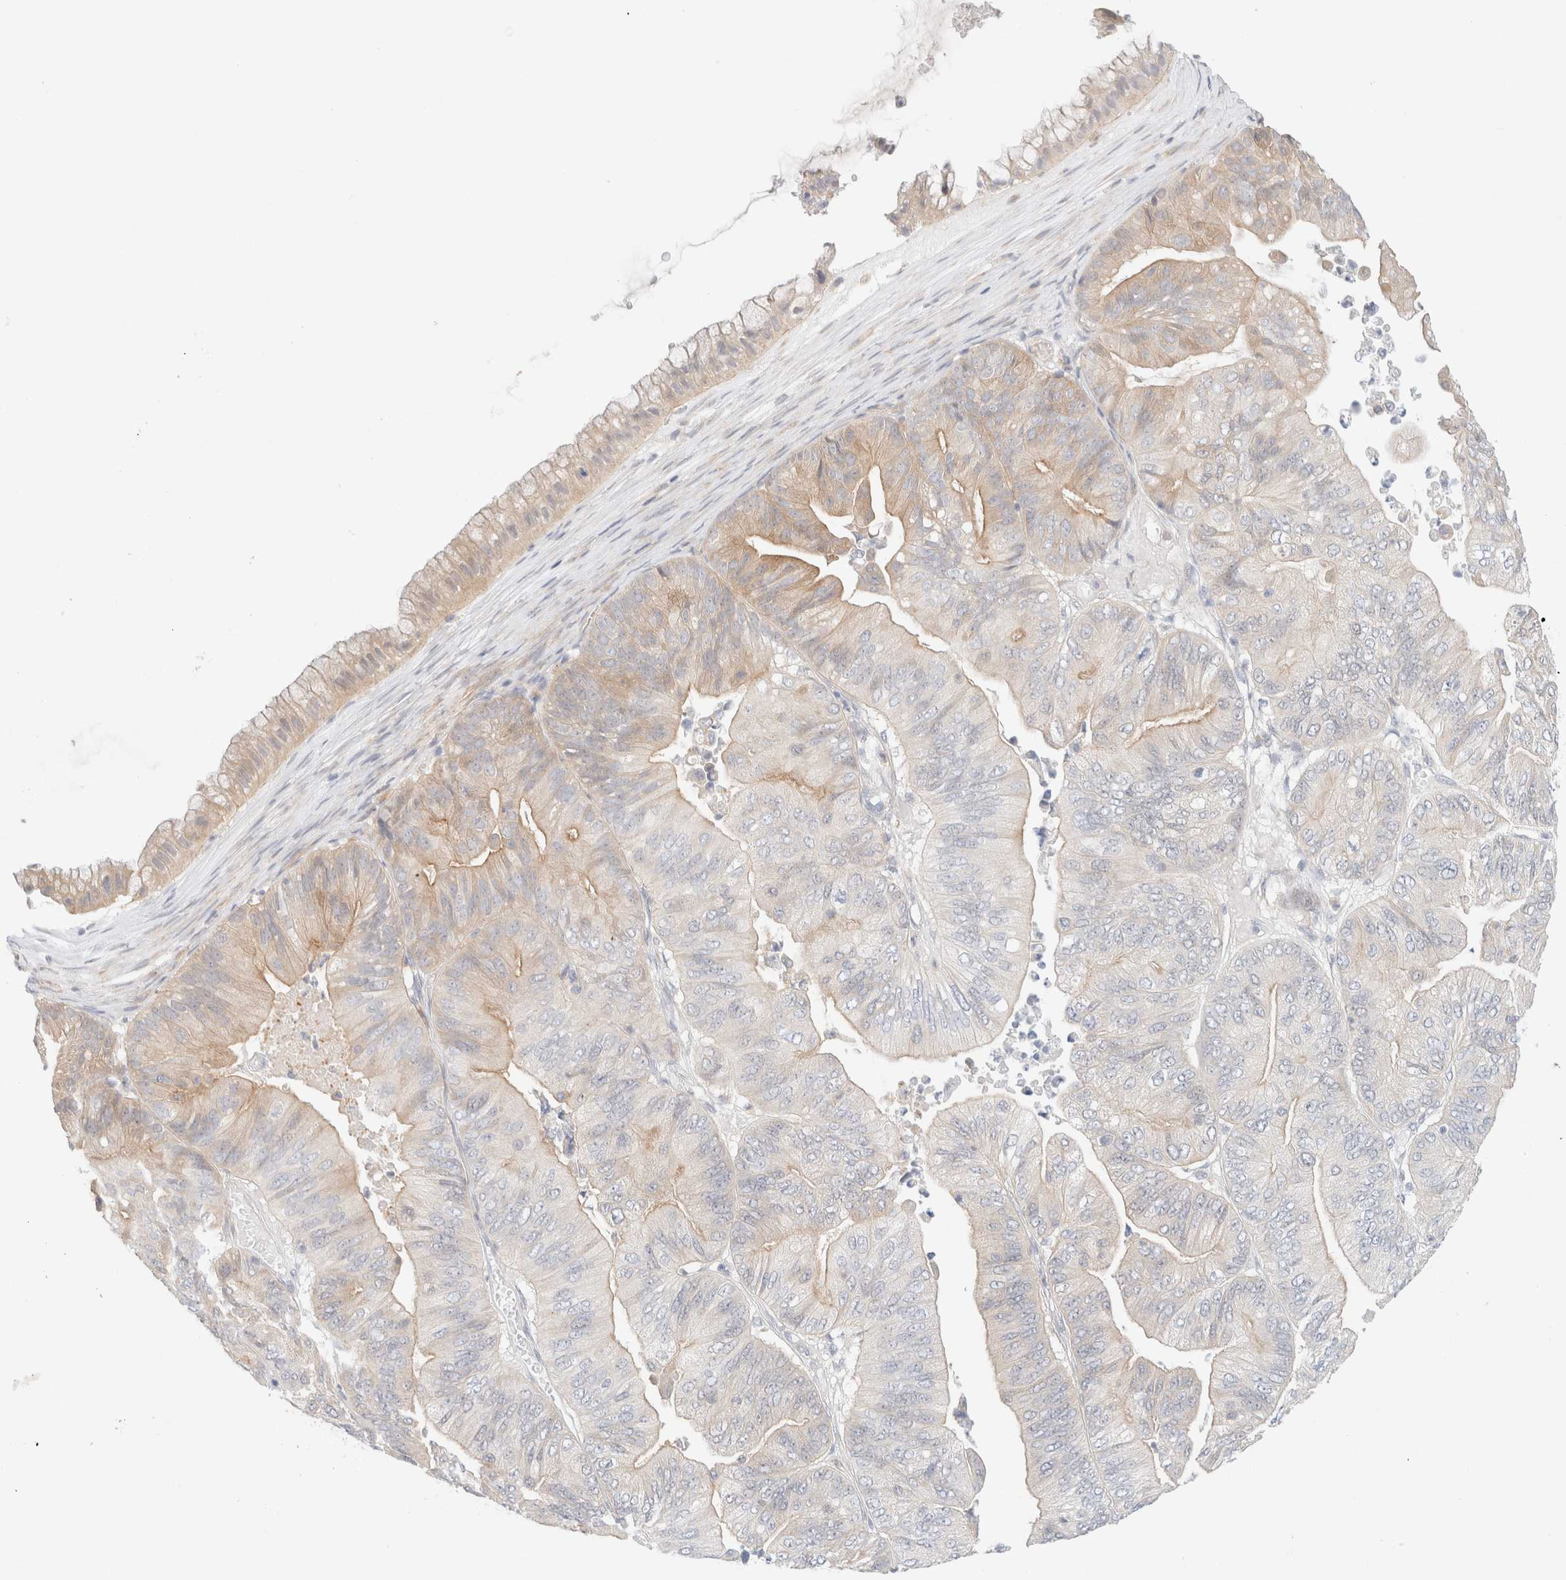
{"staining": {"intensity": "weak", "quantity": "<25%", "location": "cytoplasmic/membranous"}, "tissue": "ovarian cancer", "cell_type": "Tumor cells", "image_type": "cancer", "snomed": [{"axis": "morphology", "description": "Cystadenocarcinoma, mucinous, NOS"}, {"axis": "topography", "description": "Ovary"}], "caption": "High magnification brightfield microscopy of ovarian mucinous cystadenocarcinoma stained with DAB (brown) and counterstained with hematoxylin (blue): tumor cells show no significant expression. (DAB immunohistochemistry (IHC) visualized using brightfield microscopy, high magnification).", "gene": "UNC13B", "patient": {"sex": "female", "age": 61}}